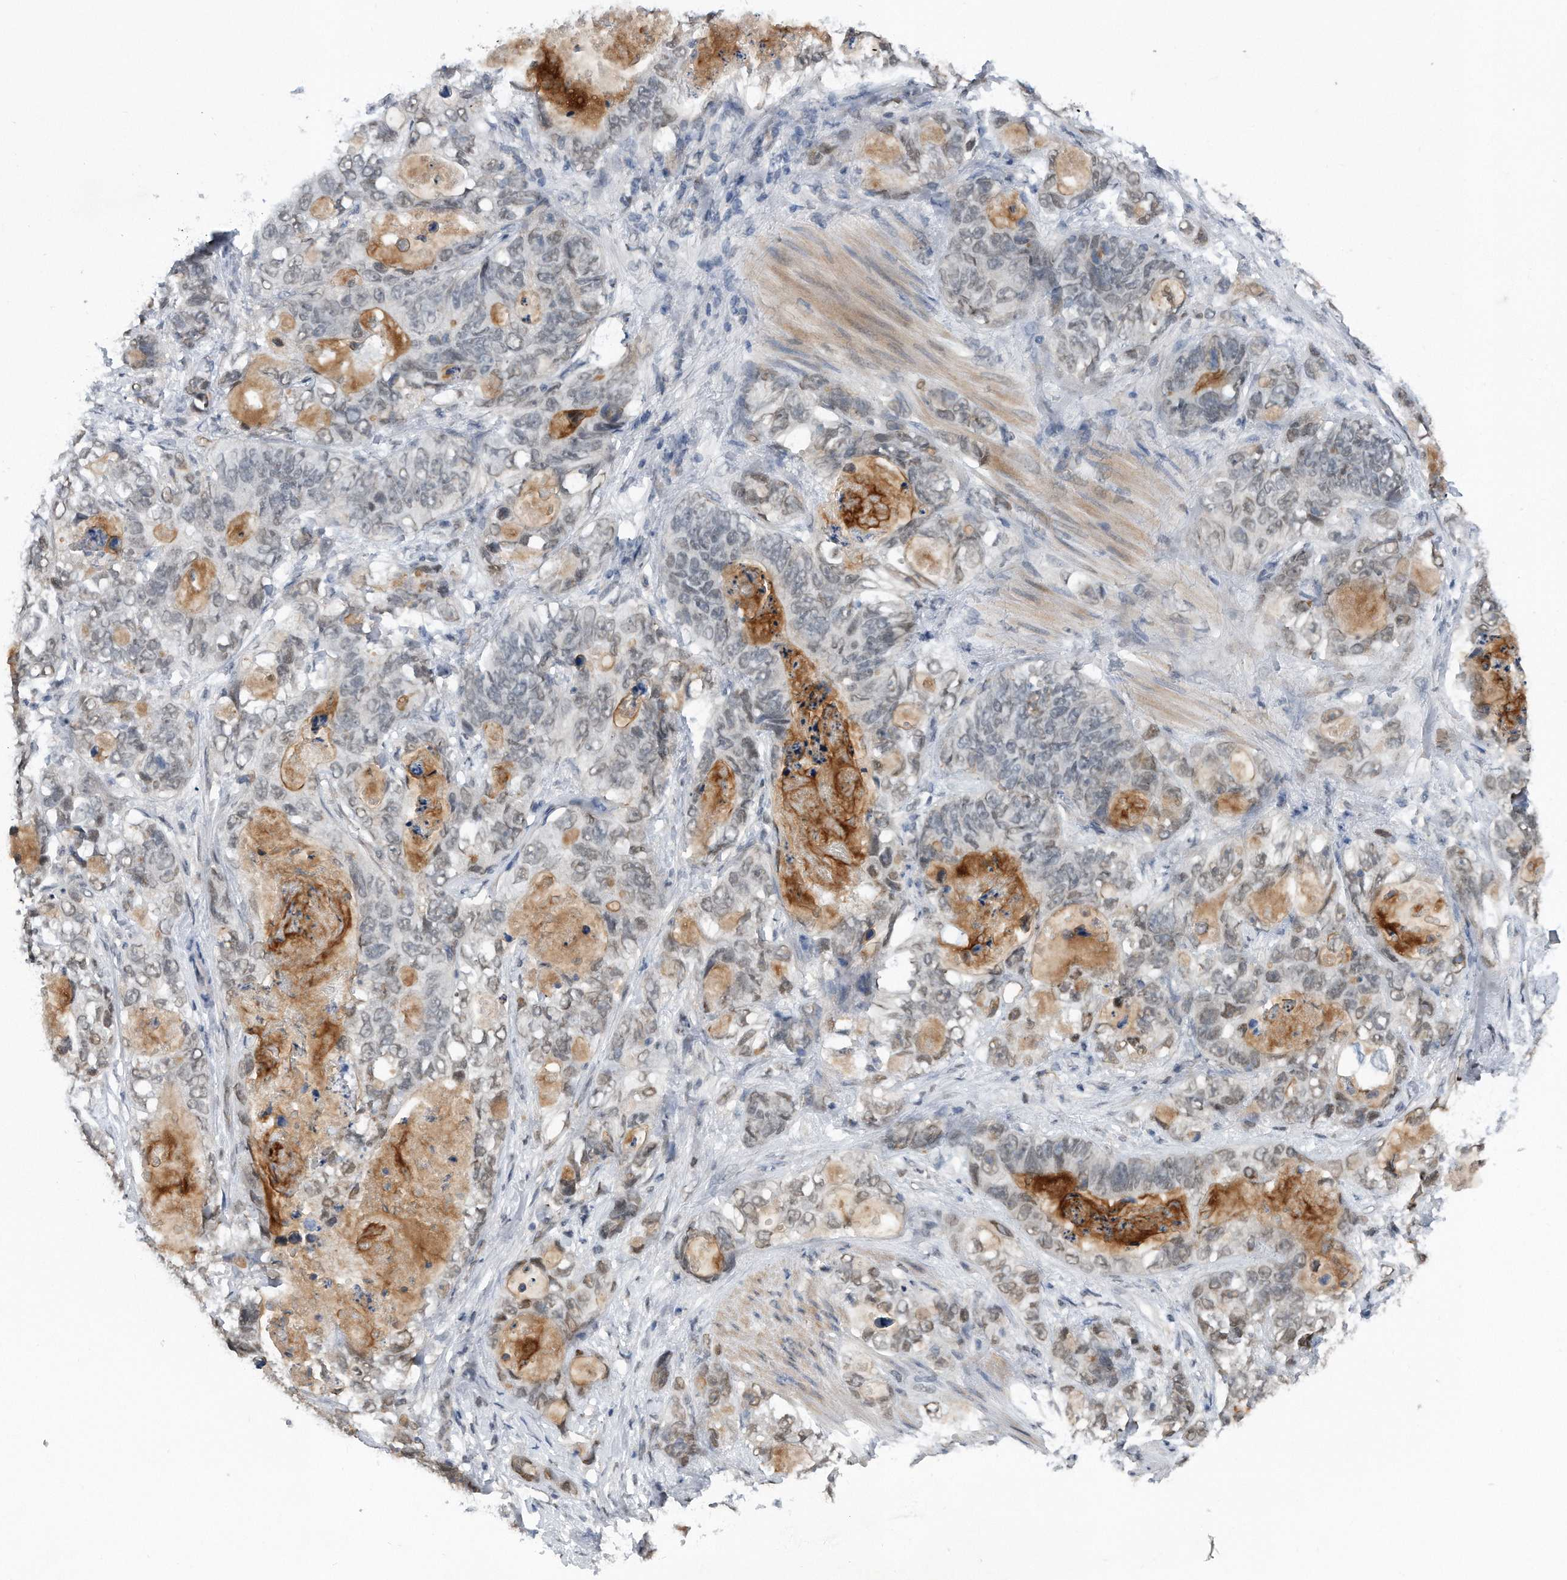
{"staining": {"intensity": "moderate", "quantity": "<25%", "location": "nuclear"}, "tissue": "stomach cancer", "cell_type": "Tumor cells", "image_type": "cancer", "snomed": [{"axis": "morphology", "description": "Normal tissue, NOS"}, {"axis": "morphology", "description": "Adenocarcinoma, NOS"}, {"axis": "topography", "description": "Stomach"}], "caption": "Immunohistochemistry (IHC) of stomach cancer (adenocarcinoma) demonstrates low levels of moderate nuclear staining in about <25% of tumor cells. The staining was performed using DAB (3,3'-diaminobenzidine) to visualize the protein expression in brown, while the nuclei were stained in blue with hematoxylin (Magnification: 20x).", "gene": "TP53INP1", "patient": {"sex": "female", "age": 89}}